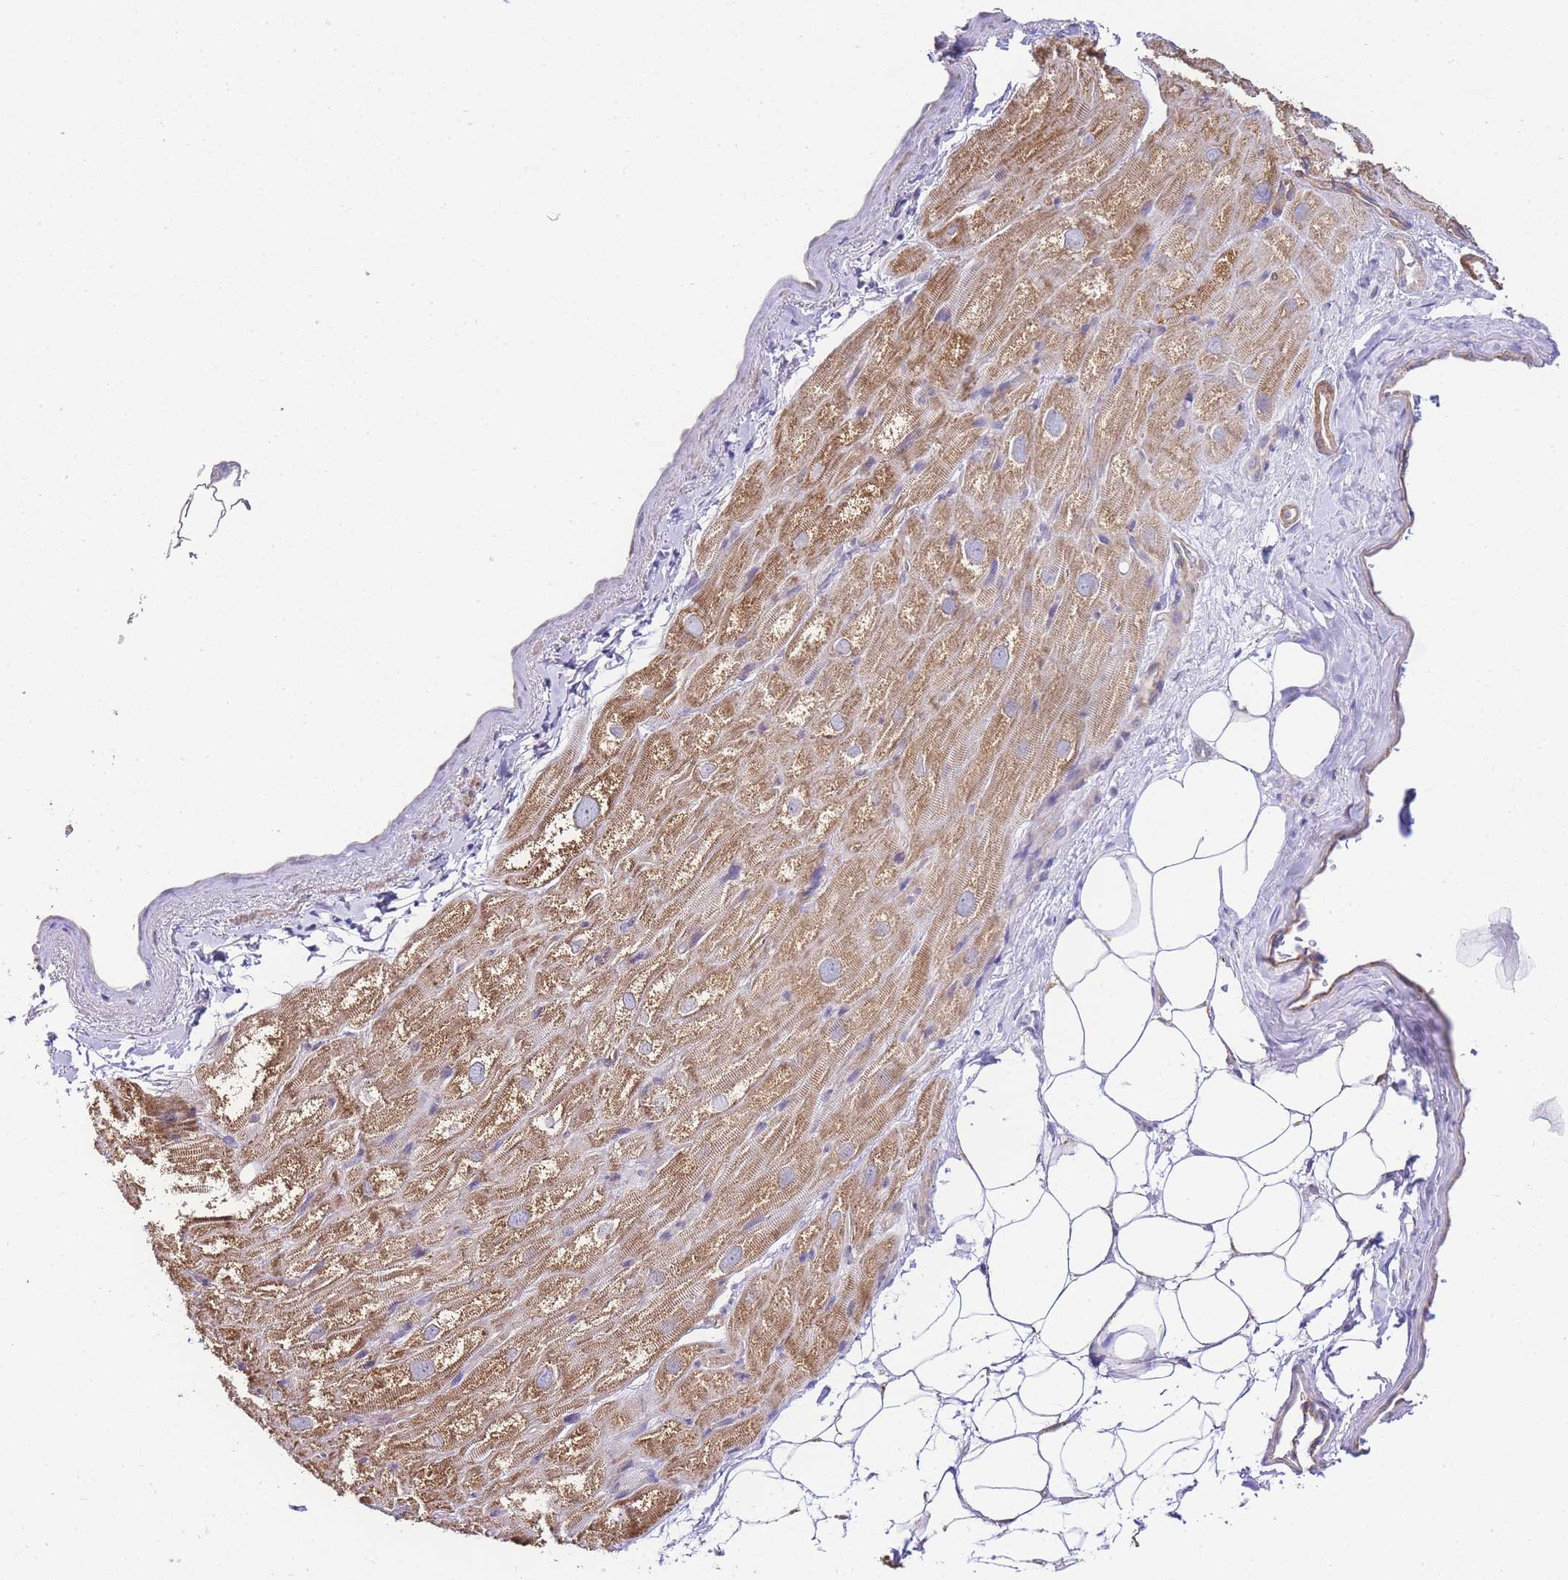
{"staining": {"intensity": "moderate", "quantity": ">75%", "location": "cytoplasmic/membranous"}, "tissue": "heart muscle", "cell_type": "Cardiomyocytes", "image_type": "normal", "snomed": [{"axis": "morphology", "description": "Normal tissue, NOS"}, {"axis": "topography", "description": "Heart"}], "caption": "Protein expression by immunohistochemistry (IHC) shows moderate cytoplasmic/membranous expression in approximately >75% of cardiomyocytes in unremarkable heart muscle. (brown staining indicates protein expression, while blue staining denotes nuclei).", "gene": "PDCD7", "patient": {"sex": "male", "age": 50}}